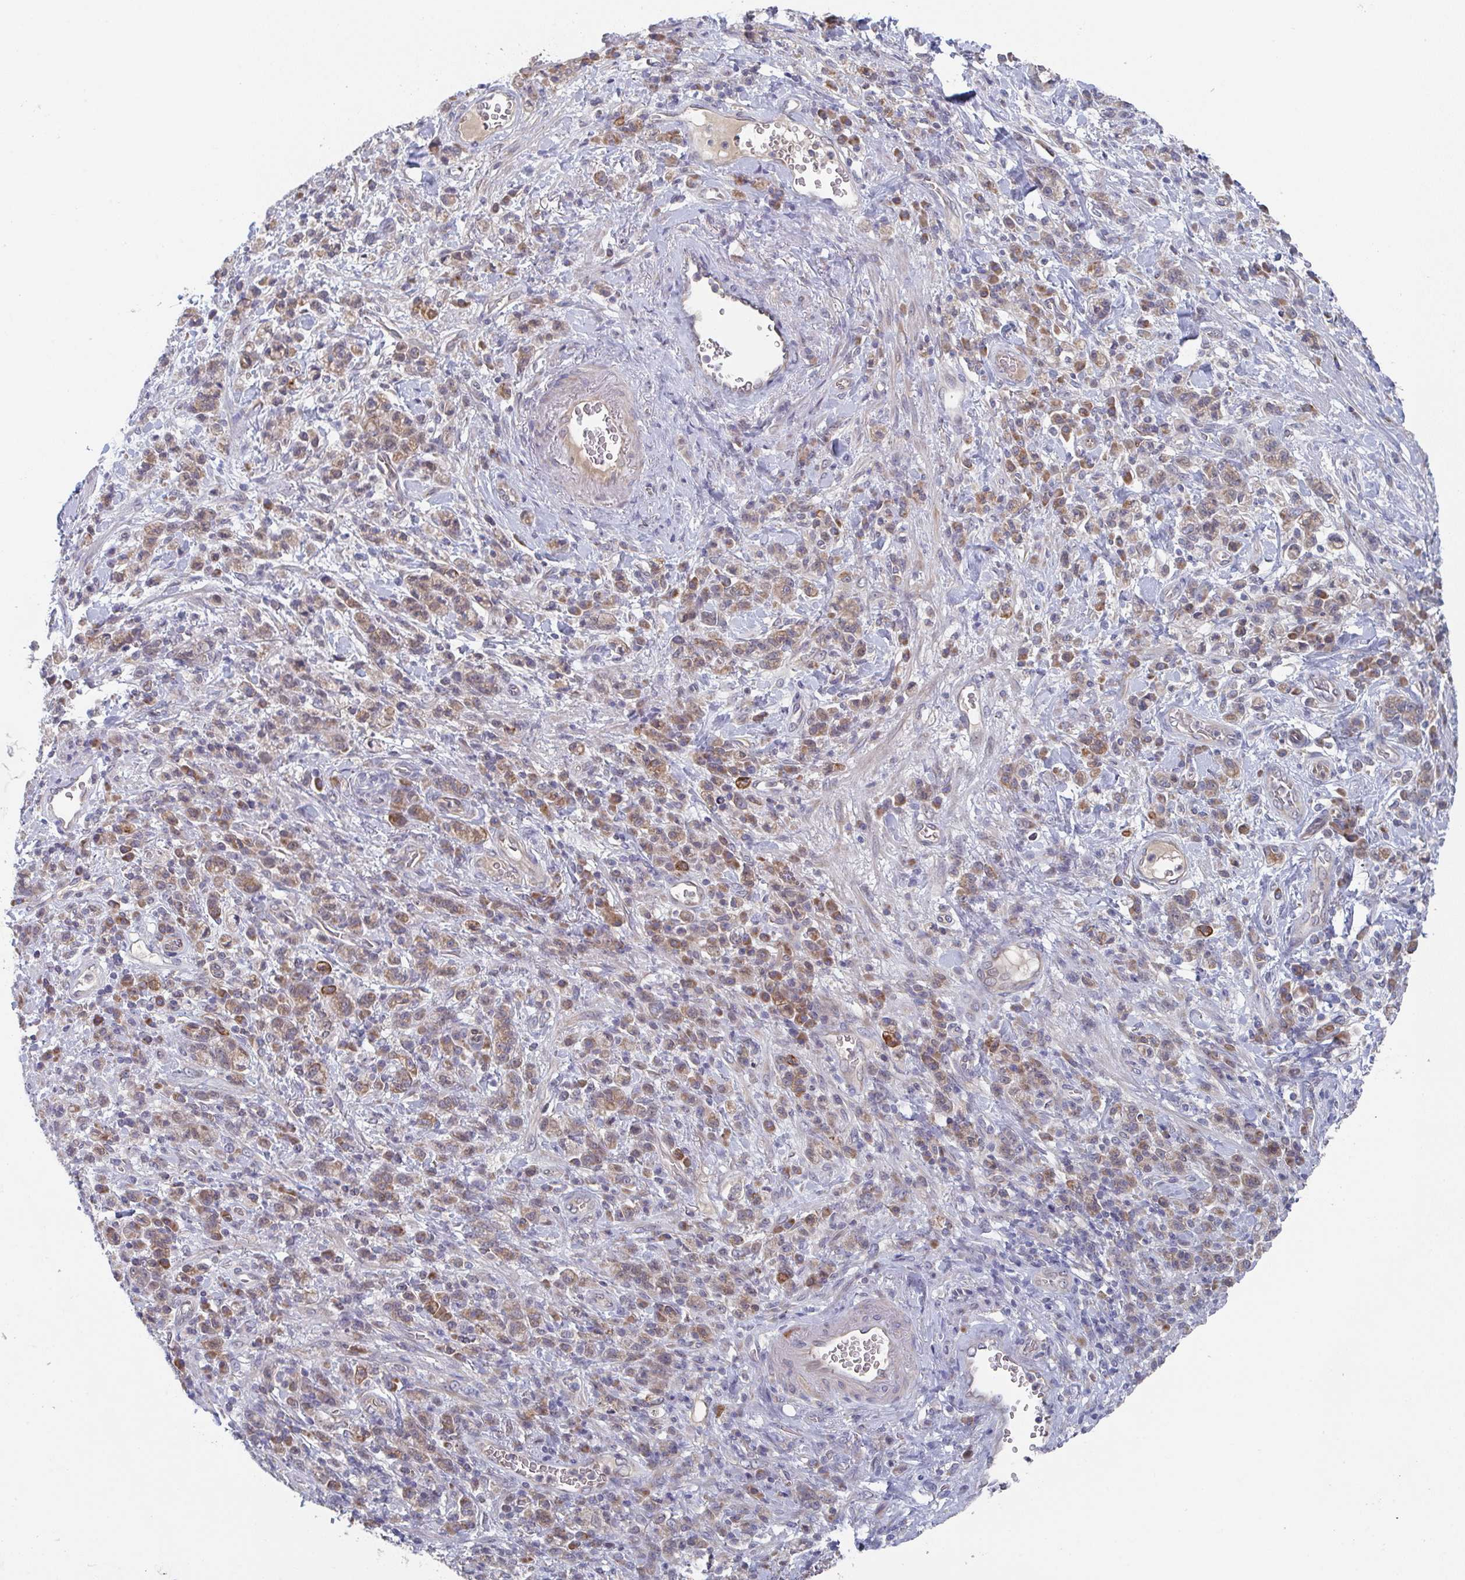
{"staining": {"intensity": "moderate", "quantity": "25%-75%", "location": "cytoplasmic/membranous"}, "tissue": "stomach cancer", "cell_type": "Tumor cells", "image_type": "cancer", "snomed": [{"axis": "morphology", "description": "Adenocarcinoma, NOS"}, {"axis": "topography", "description": "Stomach"}], "caption": "Immunohistochemistry (IHC) staining of stomach adenocarcinoma, which reveals medium levels of moderate cytoplasmic/membranous staining in about 25%-75% of tumor cells indicating moderate cytoplasmic/membranous protein positivity. The staining was performed using DAB (3,3'-diaminobenzidine) (brown) for protein detection and nuclei were counterstained in hematoxylin (blue).", "gene": "ELOVL1", "patient": {"sex": "male", "age": 76}}